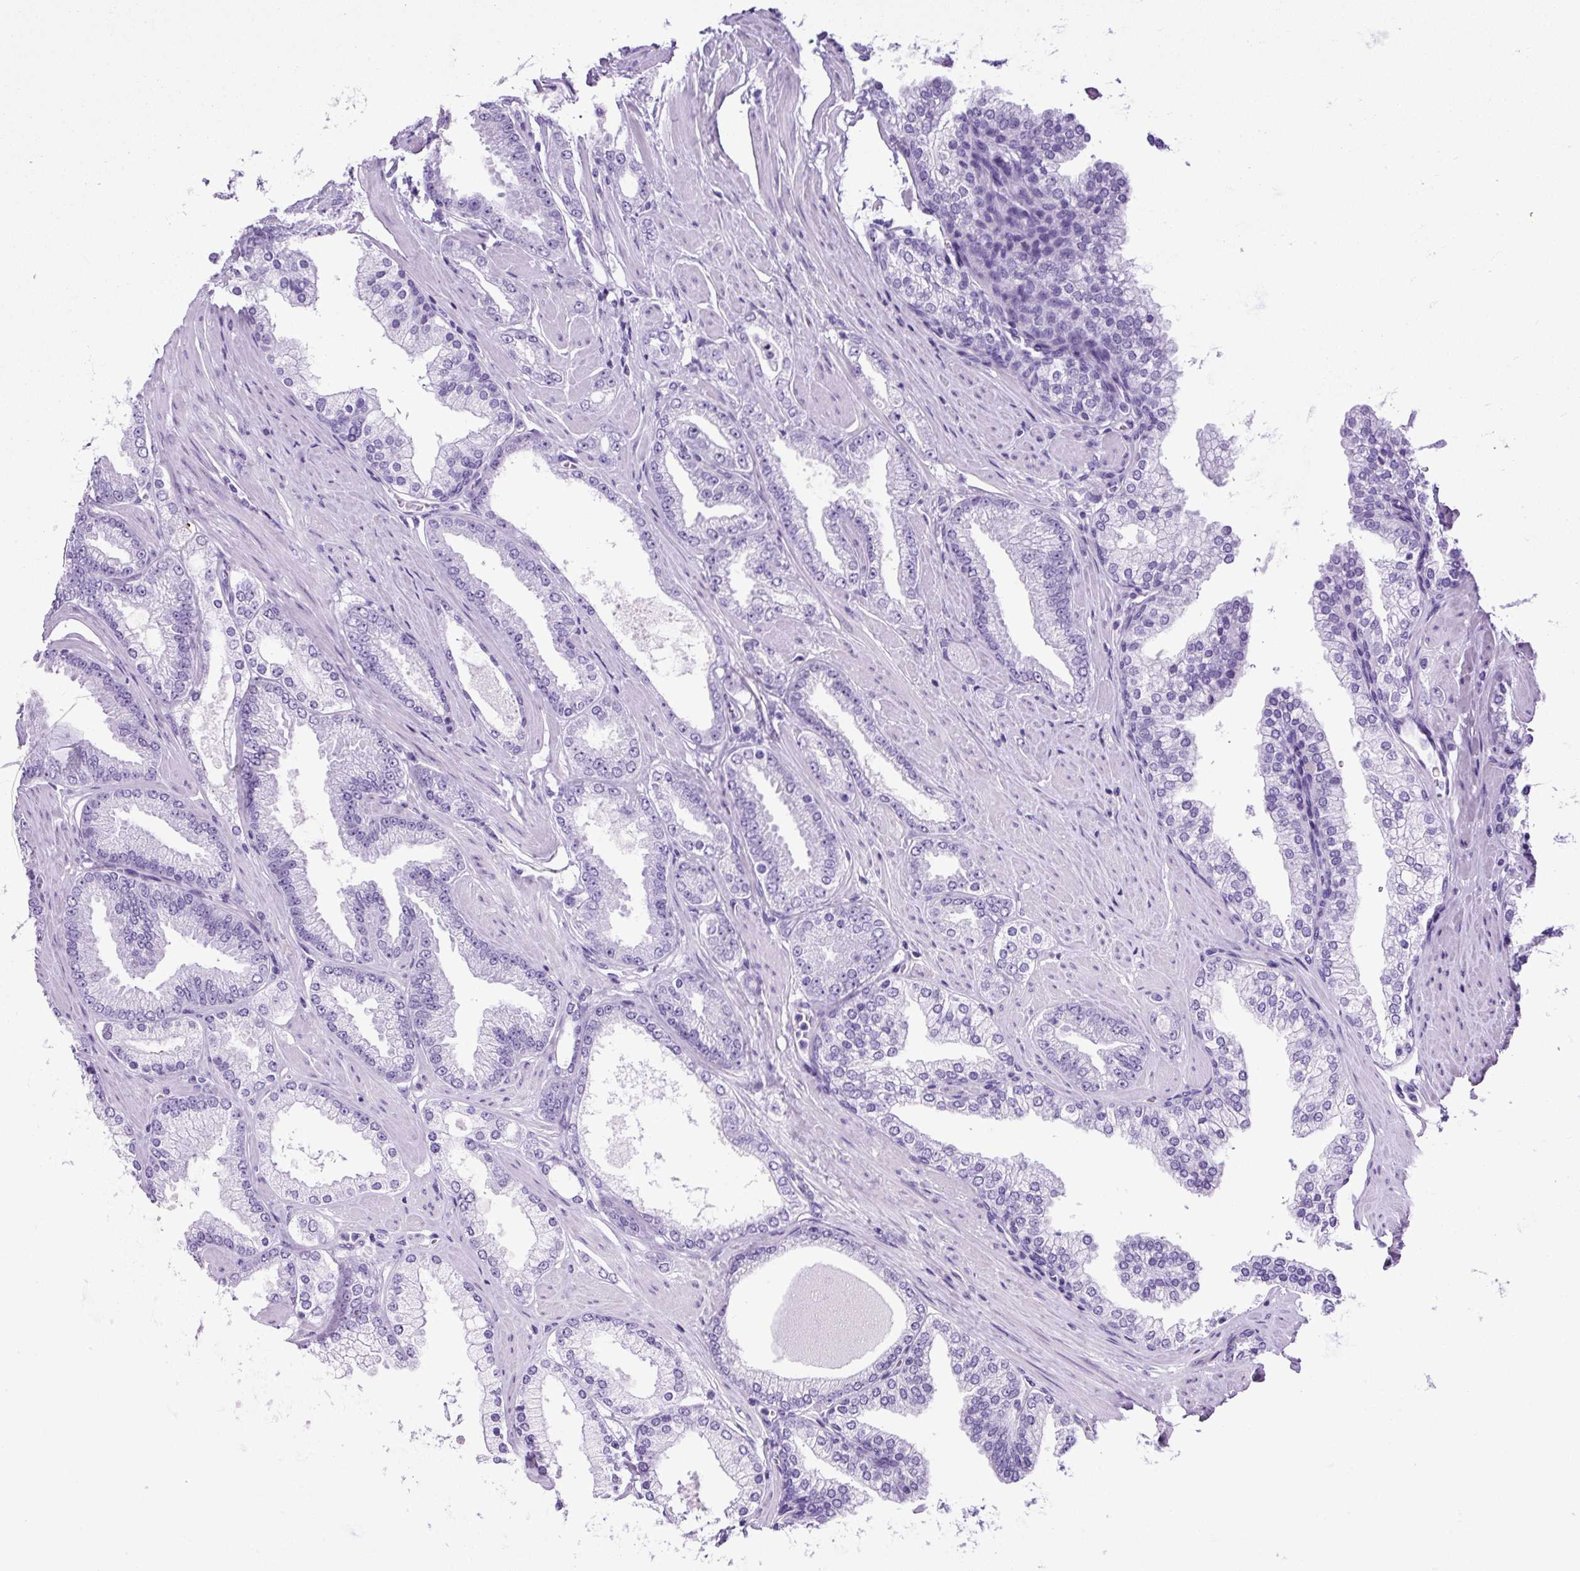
{"staining": {"intensity": "negative", "quantity": "none", "location": "none"}, "tissue": "prostate cancer", "cell_type": "Tumor cells", "image_type": "cancer", "snomed": [{"axis": "morphology", "description": "Adenocarcinoma, Low grade"}, {"axis": "topography", "description": "Prostate"}], "caption": "A high-resolution micrograph shows immunohistochemistry (IHC) staining of prostate cancer (low-grade adenocarcinoma), which demonstrates no significant positivity in tumor cells.", "gene": "PDIA2", "patient": {"sex": "male", "age": 42}}